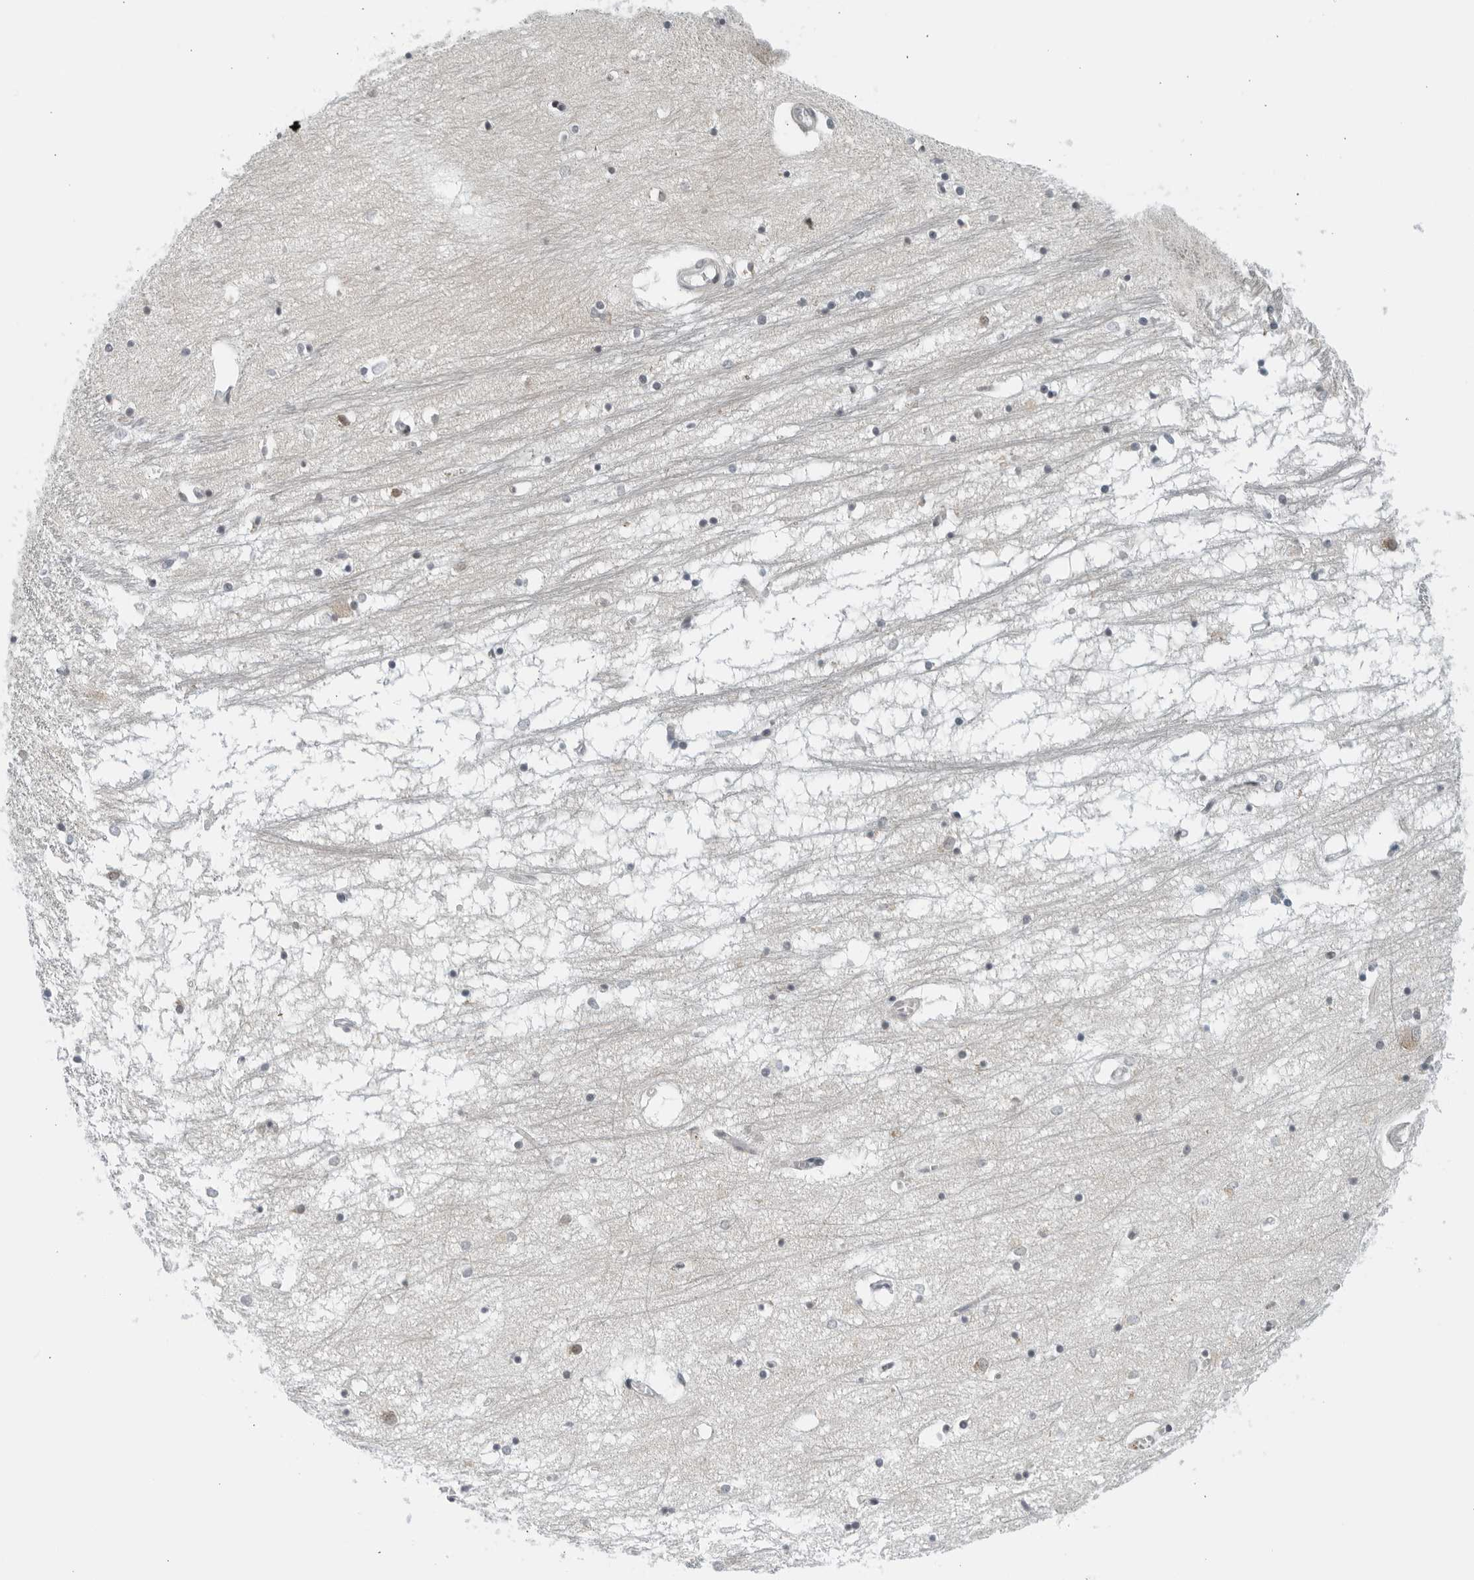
{"staining": {"intensity": "negative", "quantity": "none", "location": "none"}, "tissue": "hippocampus", "cell_type": "Glial cells", "image_type": "normal", "snomed": [{"axis": "morphology", "description": "Normal tissue, NOS"}, {"axis": "topography", "description": "Hippocampus"}], "caption": "A photomicrograph of hippocampus stained for a protein demonstrates no brown staining in glial cells.", "gene": "RC3H1", "patient": {"sex": "male", "age": 70}}